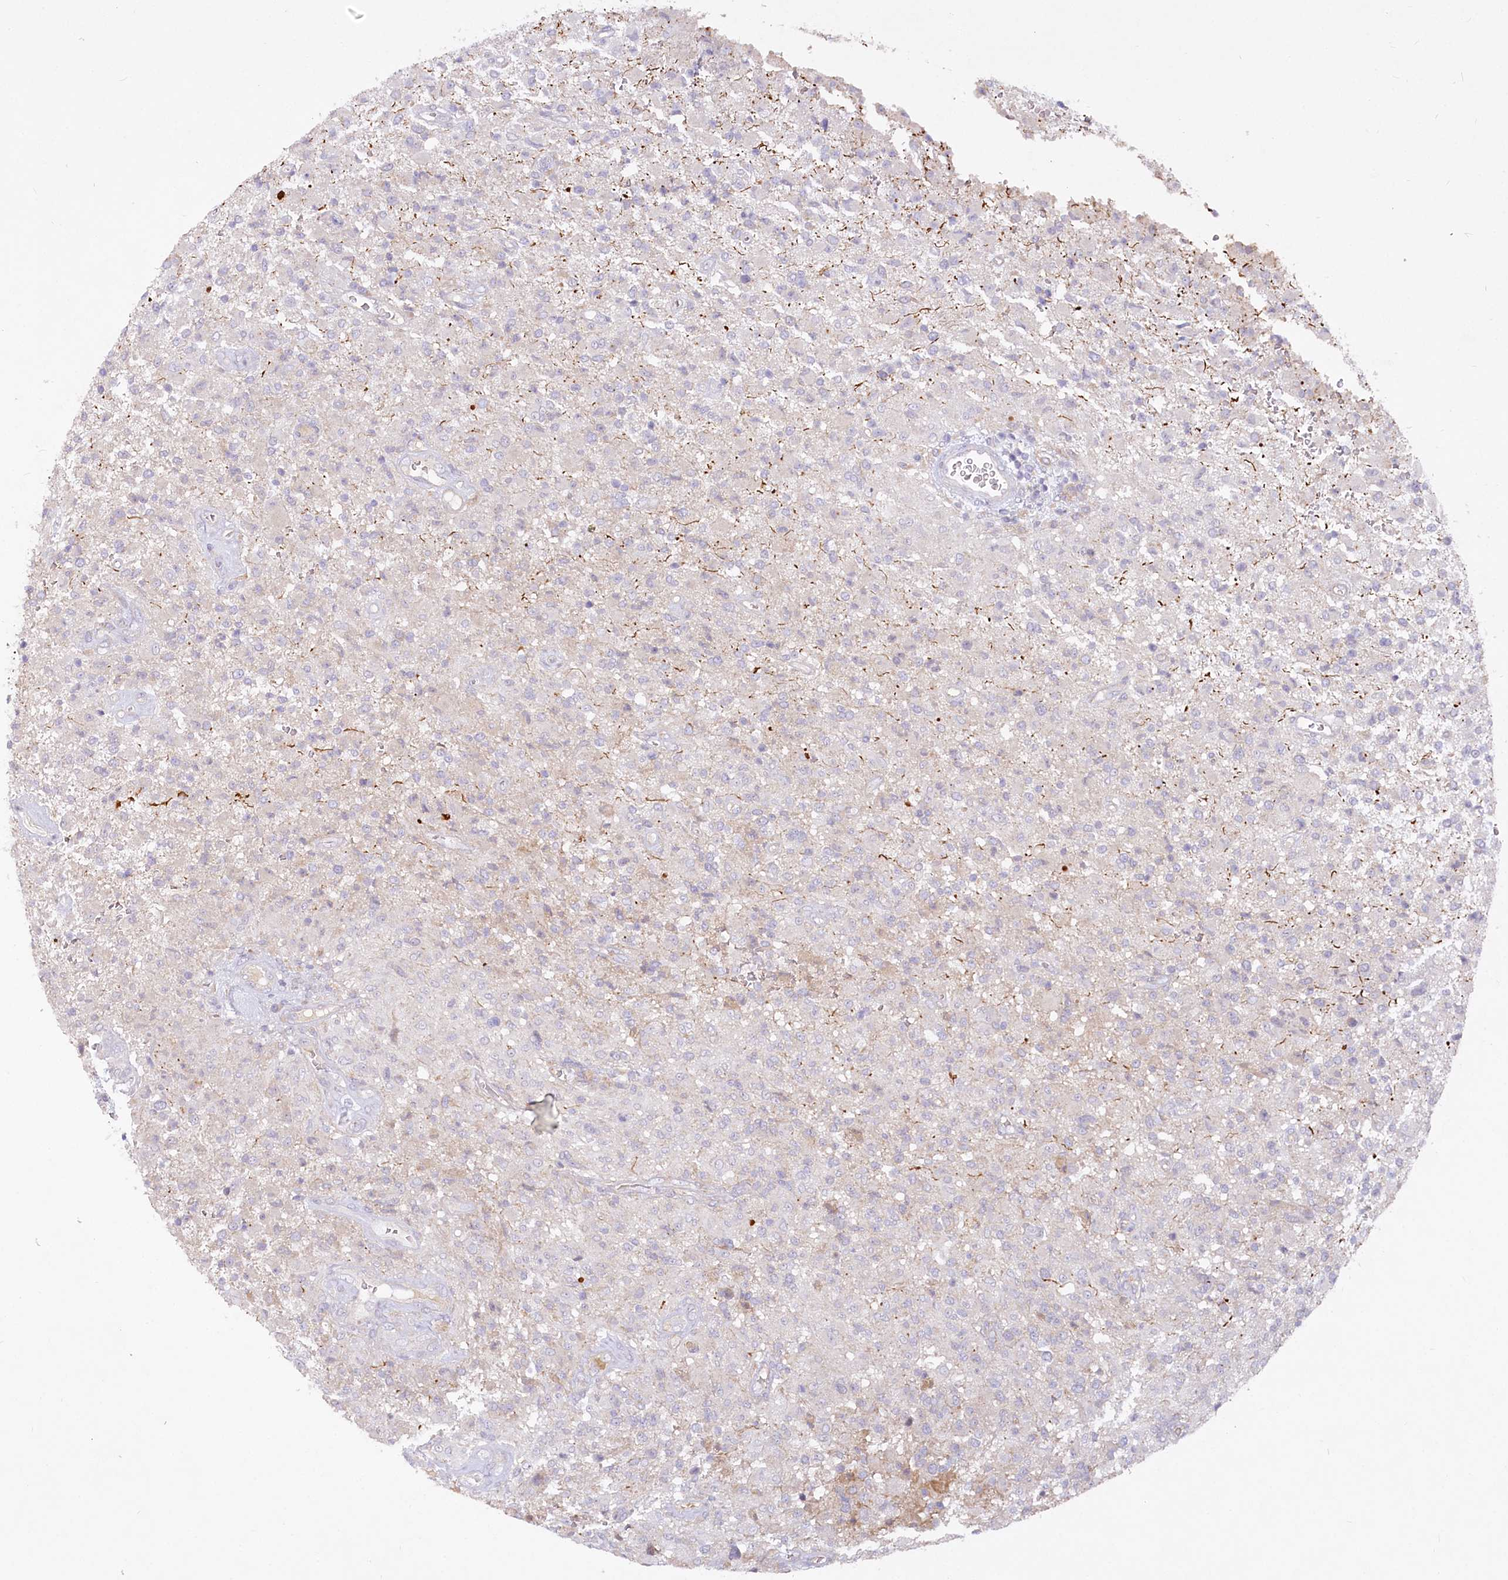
{"staining": {"intensity": "weak", "quantity": "<25%", "location": "cytoplasmic/membranous"}, "tissue": "glioma", "cell_type": "Tumor cells", "image_type": "cancer", "snomed": [{"axis": "morphology", "description": "Glioma, malignant, High grade"}, {"axis": "topography", "description": "Brain"}], "caption": "An image of human malignant high-grade glioma is negative for staining in tumor cells.", "gene": "EFHC2", "patient": {"sex": "female", "age": 57}}